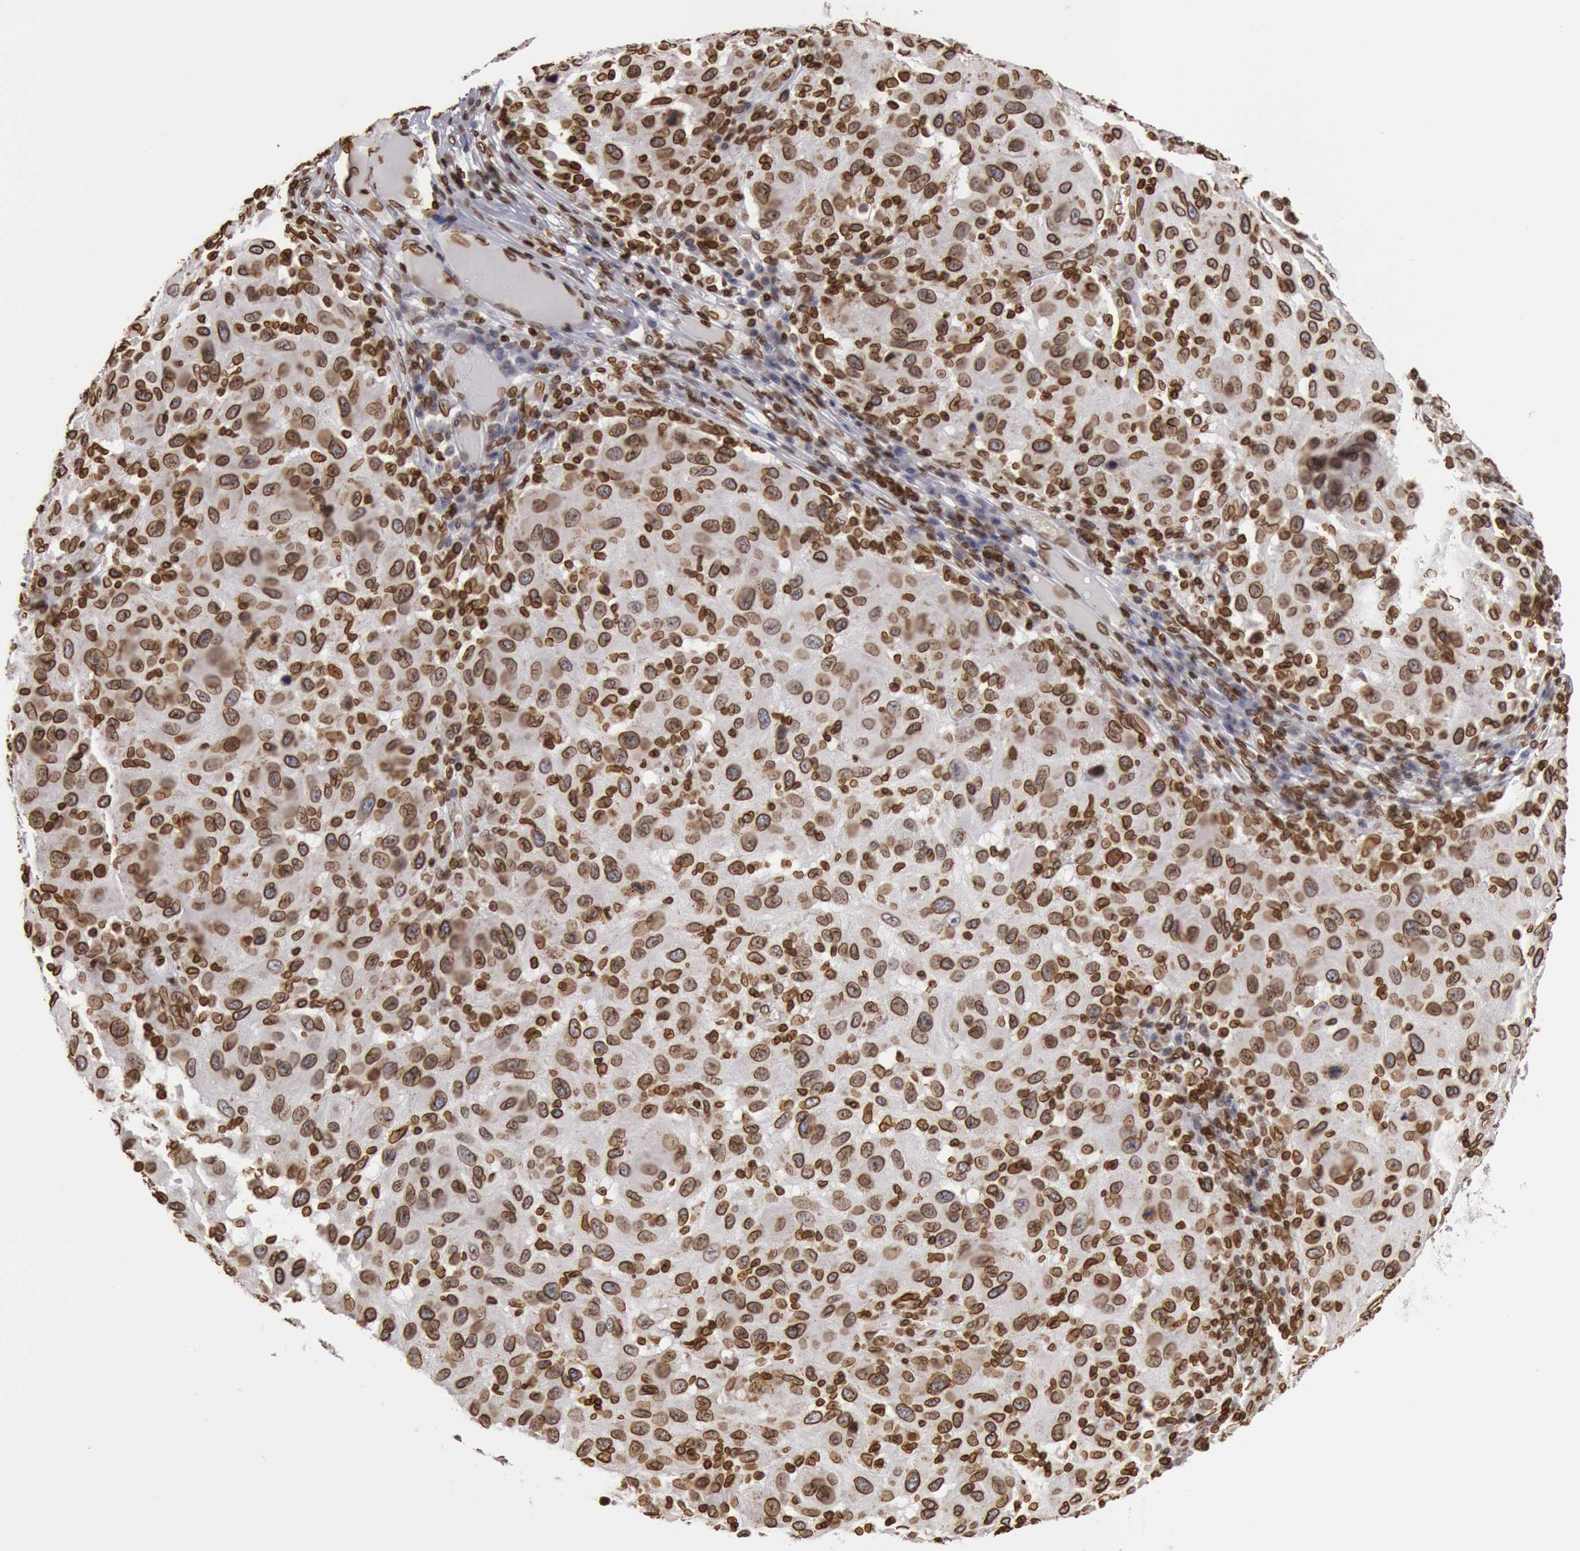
{"staining": {"intensity": "strong", "quantity": ">75%", "location": "cytoplasmic/membranous,nuclear"}, "tissue": "melanoma", "cell_type": "Tumor cells", "image_type": "cancer", "snomed": [{"axis": "morphology", "description": "Malignant melanoma, NOS"}, {"axis": "topography", "description": "Skin"}], "caption": "Protein positivity by immunohistochemistry shows strong cytoplasmic/membranous and nuclear expression in about >75% of tumor cells in malignant melanoma.", "gene": "SUN2", "patient": {"sex": "female", "age": 77}}